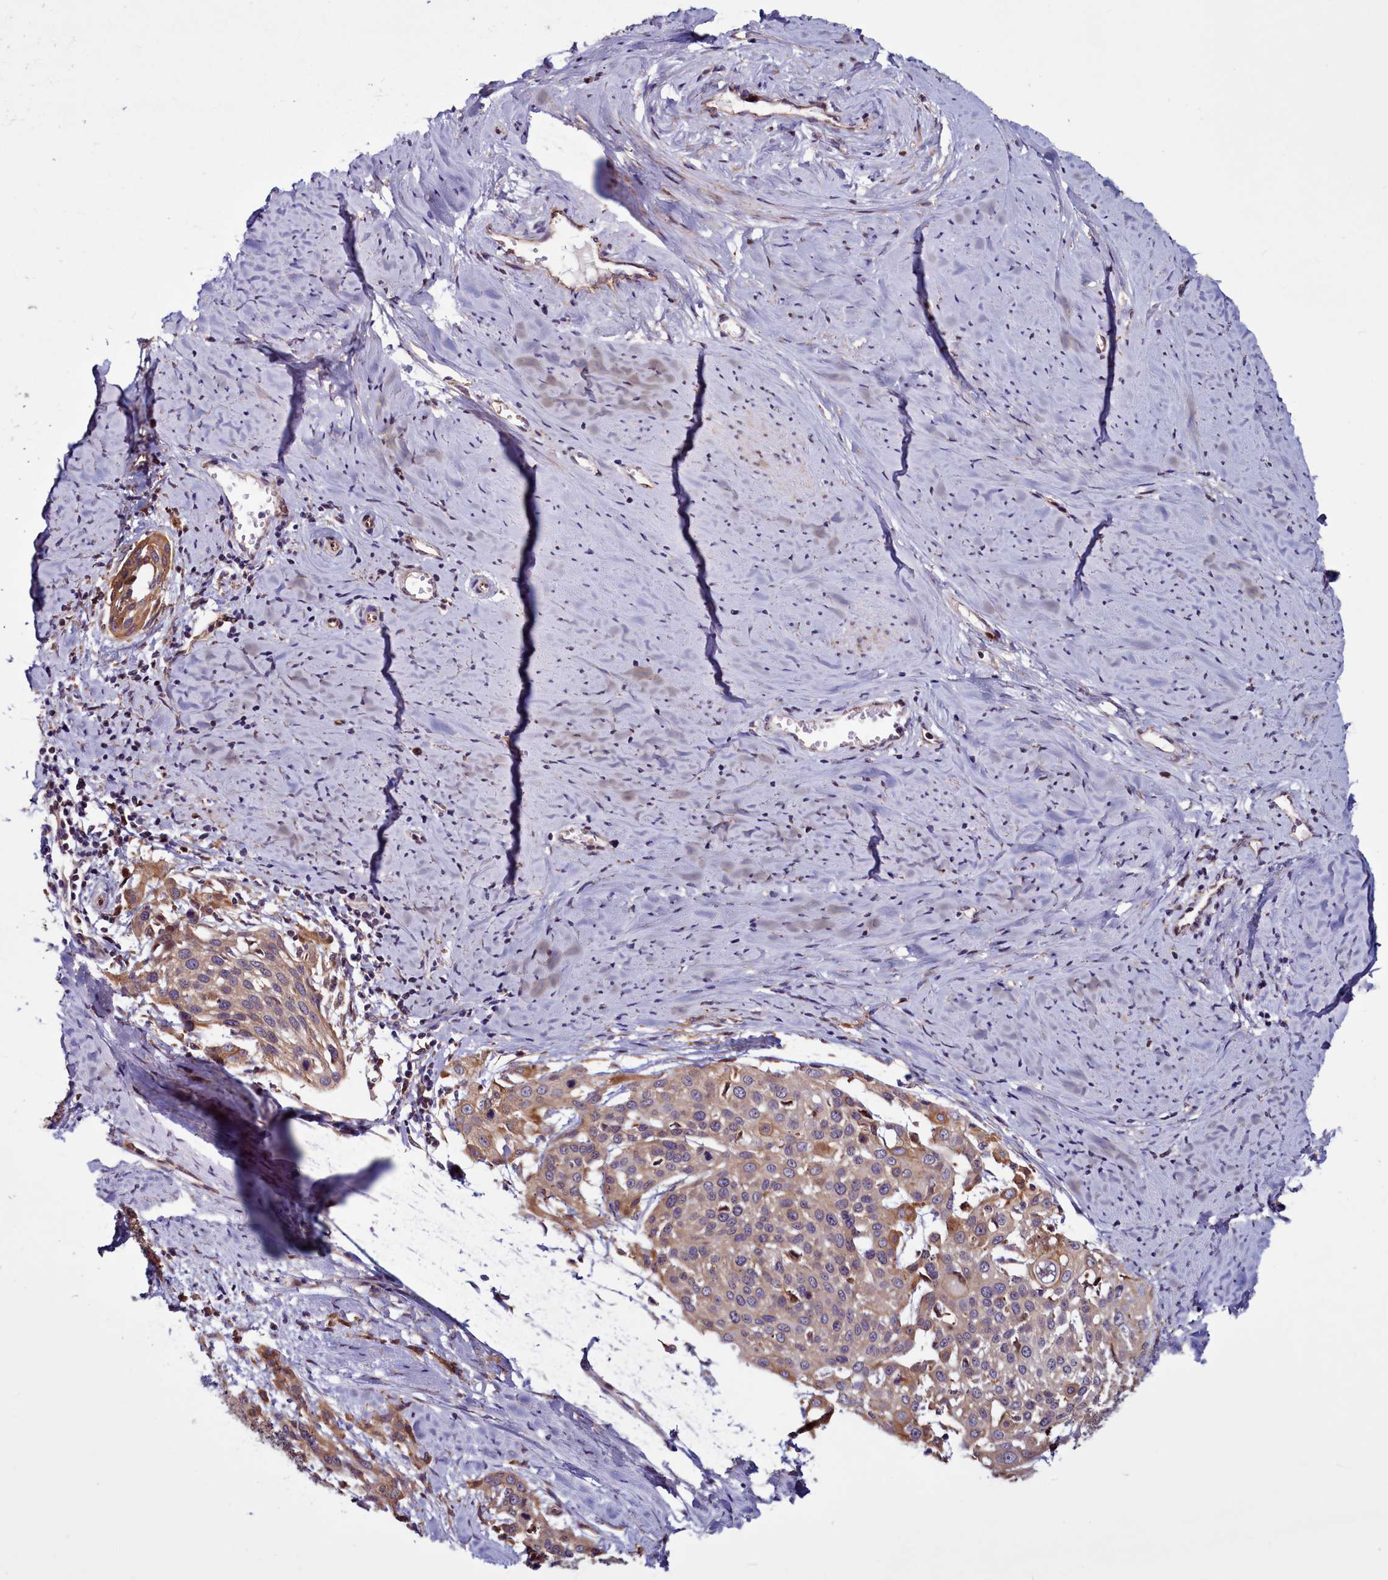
{"staining": {"intensity": "moderate", "quantity": "25%-75%", "location": "cytoplasmic/membranous"}, "tissue": "cervical cancer", "cell_type": "Tumor cells", "image_type": "cancer", "snomed": [{"axis": "morphology", "description": "Squamous cell carcinoma, NOS"}, {"axis": "topography", "description": "Cervix"}], "caption": "Protein staining exhibits moderate cytoplasmic/membranous staining in approximately 25%-75% of tumor cells in squamous cell carcinoma (cervical). (Stains: DAB (3,3'-diaminobenzidine) in brown, nuclei in blue, Microscopy: brightfield microscopy at high magnification).", "gene": "MCRIP1", "patient": {"sex": "female", "age": 44}}